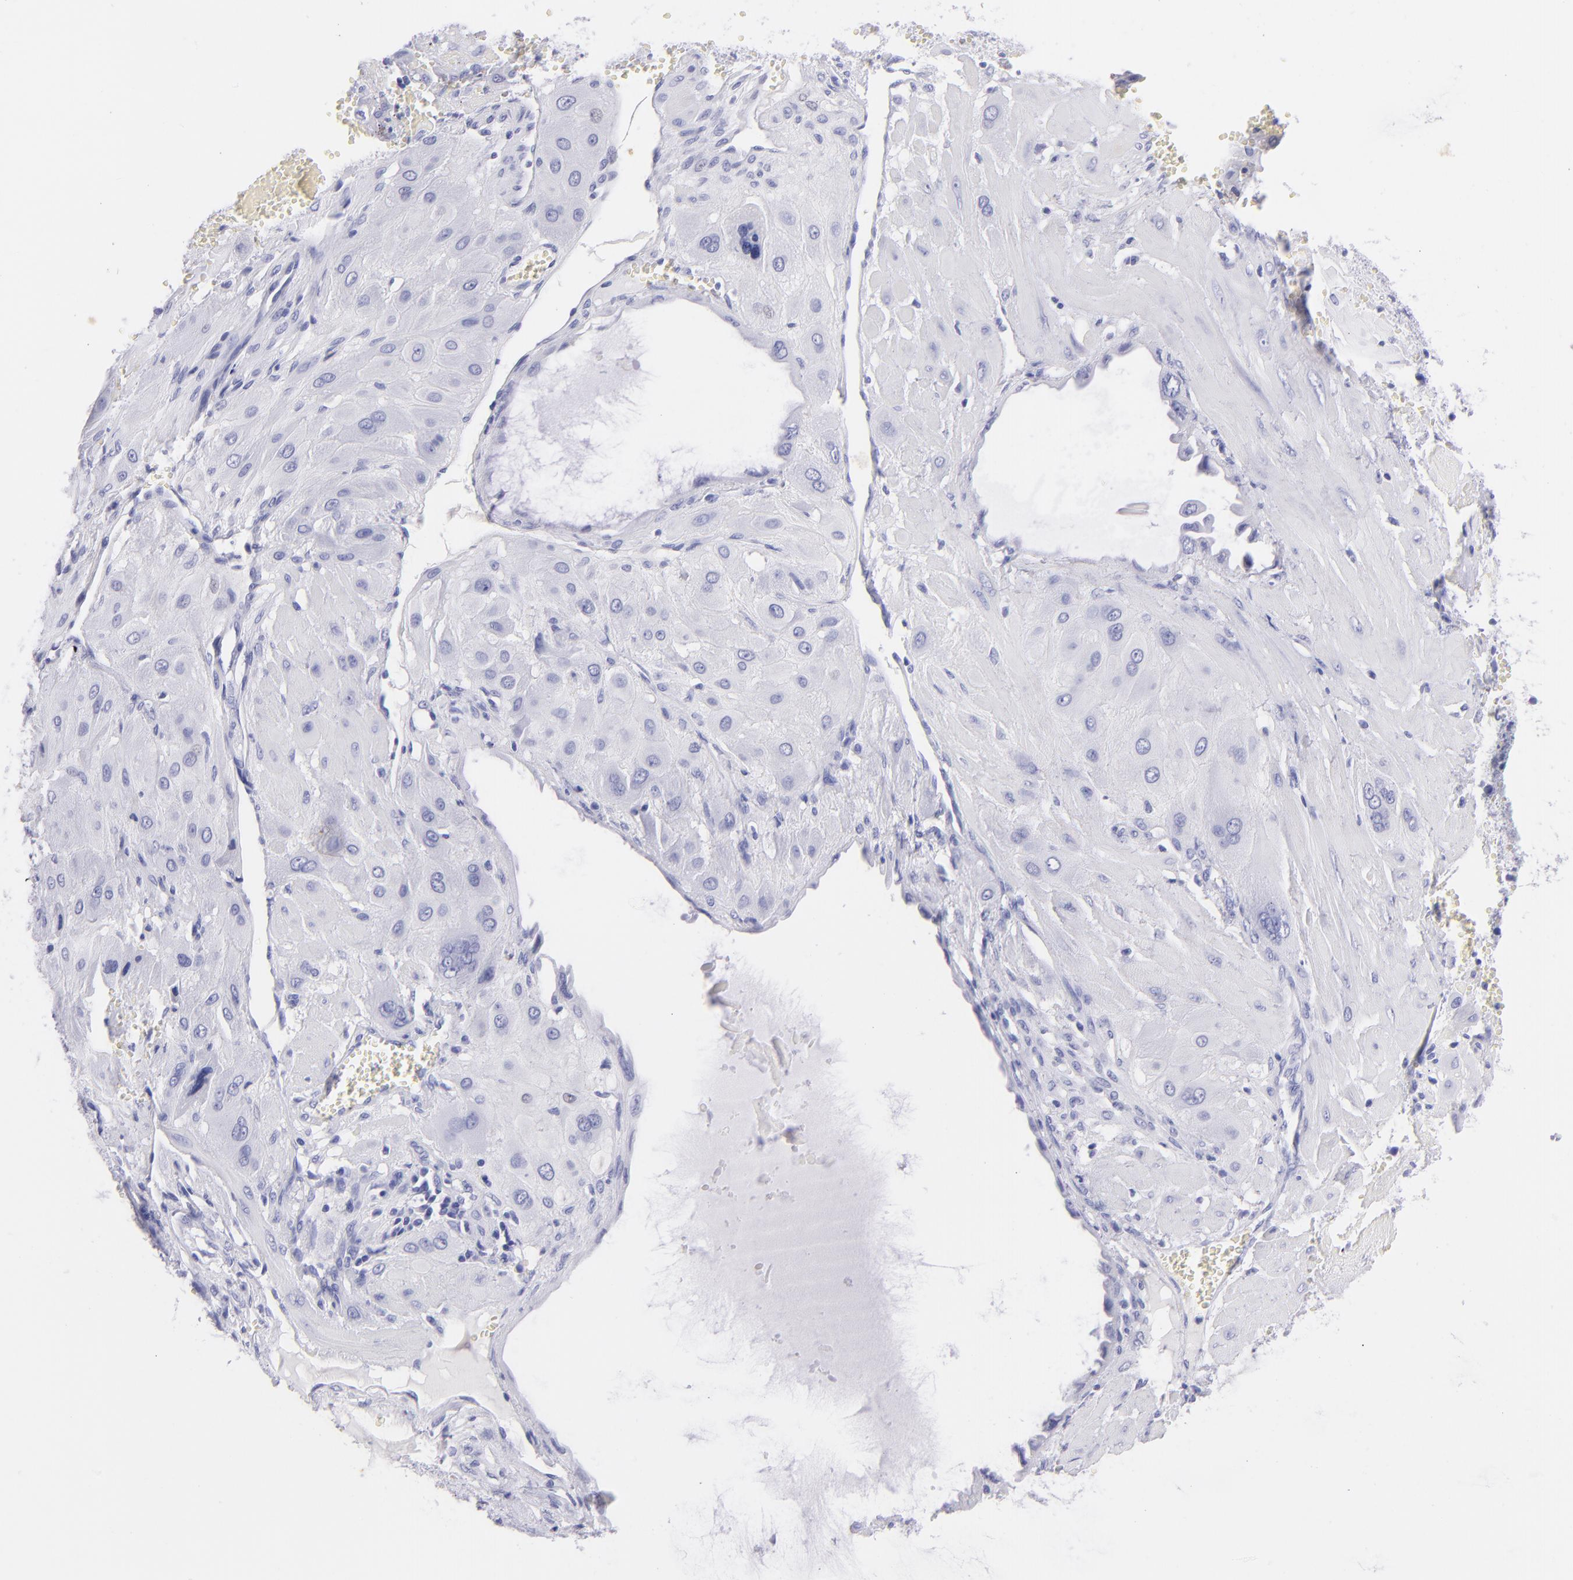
{"staining": {"intensity": "negative", "quantity": "none", "location": "none"}, "tissue": "cervical cancer", "cell_type": "Tumor cells", "image_type": "cancer", "snomed": [{"axis": "morphology", "description": "Squamous cell carcinoma, NOS"}, {"axis": "topography", "description": "Cervix"}], "caption": "DAB (3,3'-diaminobenzidine) immunohistochemical staining of cervical squamous cell carcinoma demonstrates no significant staining in tumor cells.", "gene": "CNP", "patient": {"sex": "female", "age": 34}}